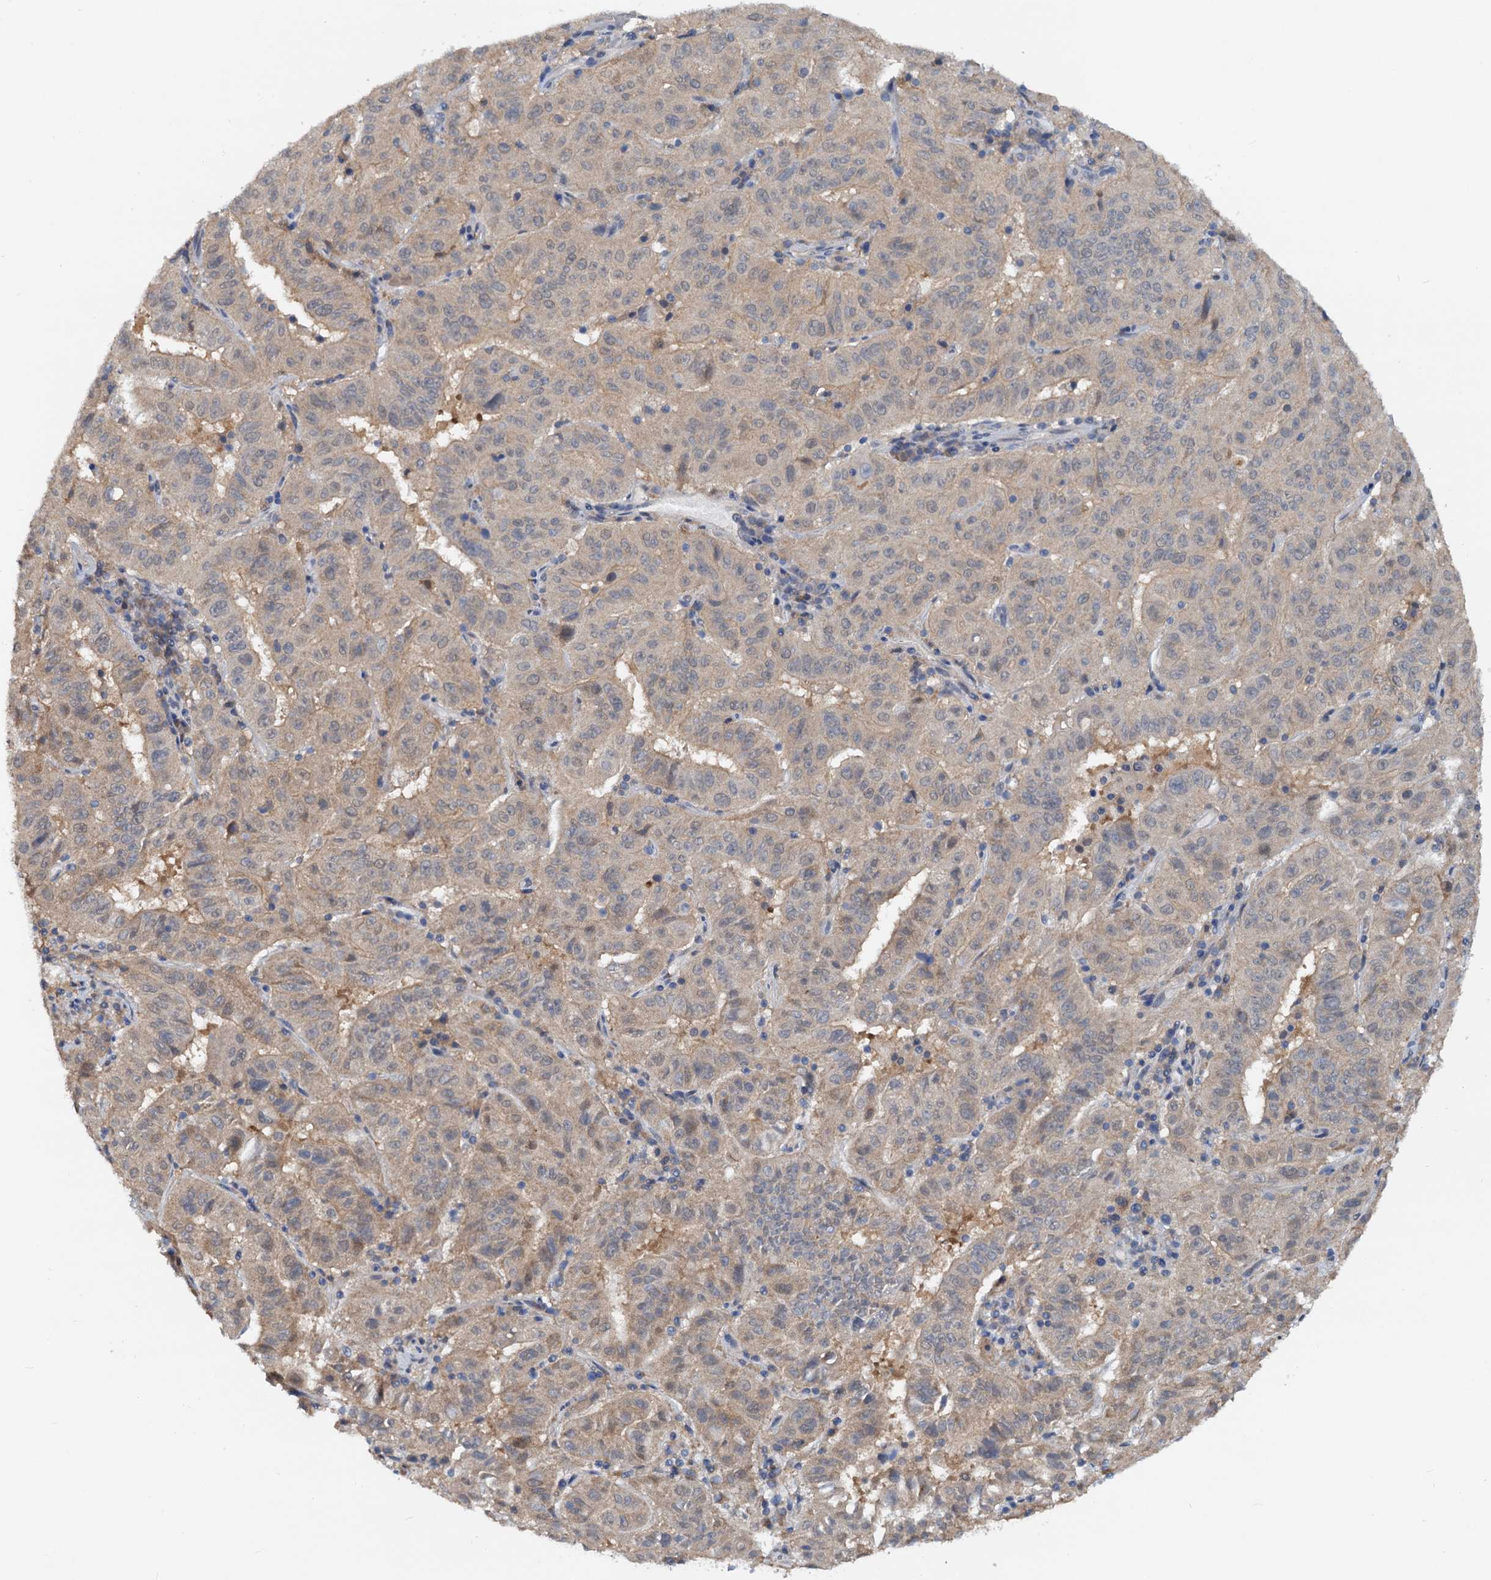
{"staining": {"intensity": "weak", "quantity": "25%-75%", "location": "cytoplasmic/membranous"}, "tissue": "pancreatic cancer", "cell_type": "Tumor cells", "image_type": "cancer", "snomed": [{"axis": "morphology", "description": "Adenocarcinoma, NOS"}, {"axis": "topography", "description": "Pancreas"}], "caption": "The micrograph exhibits immunohistochemical staining of pancreatic cancer. There is weak cytoplasmic/membranous expression is identified in about 25%-75% of tumor cells. The staining is performed using DAB brown chromogen to label protein expression. The nuclei are counter-stained blue using hematoxylin.", "gene": "PTGES3", "patient": {"sex": "male", "age": 63}}